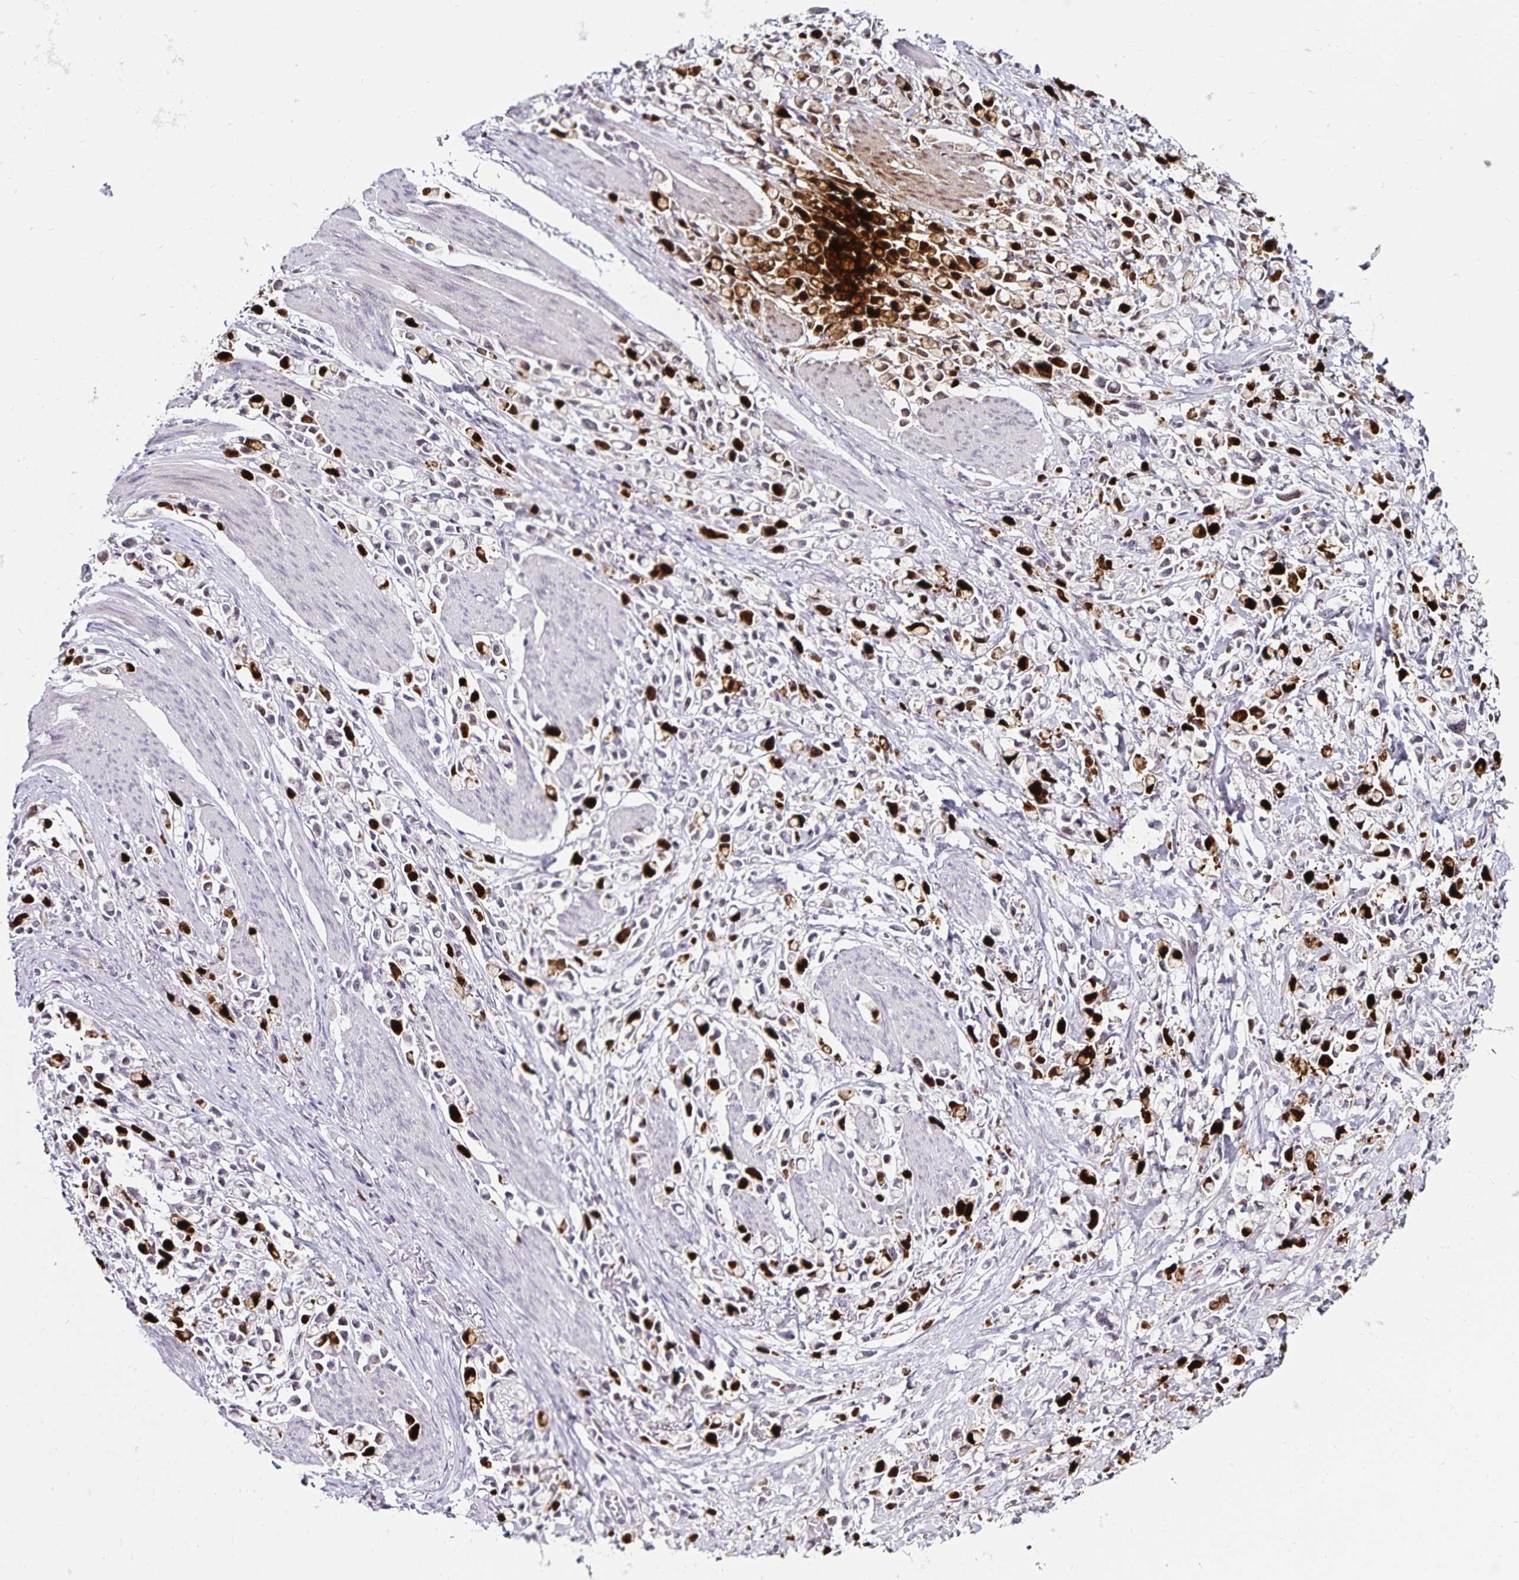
{"staining": {"intensity": "strong", "quantity": "25%-75%", "location": "nuclear"}, "tissue": "stomach cancer", "cell_type": "Tumor cells", "image_type": "cancer", "snomed": [{"axis": "morphology", "description": "Adenocarcinoma, NOS"}, {"axis": "topography", "description": "Stomach"}], "caption": "Immunohistochemical staining of stomach cancer exhibits high levels of strong nuclear positivity in about 25%-75% of tumor cells.", "gene": "ANLN", "patient": {"sex": "female", "age": 81}}